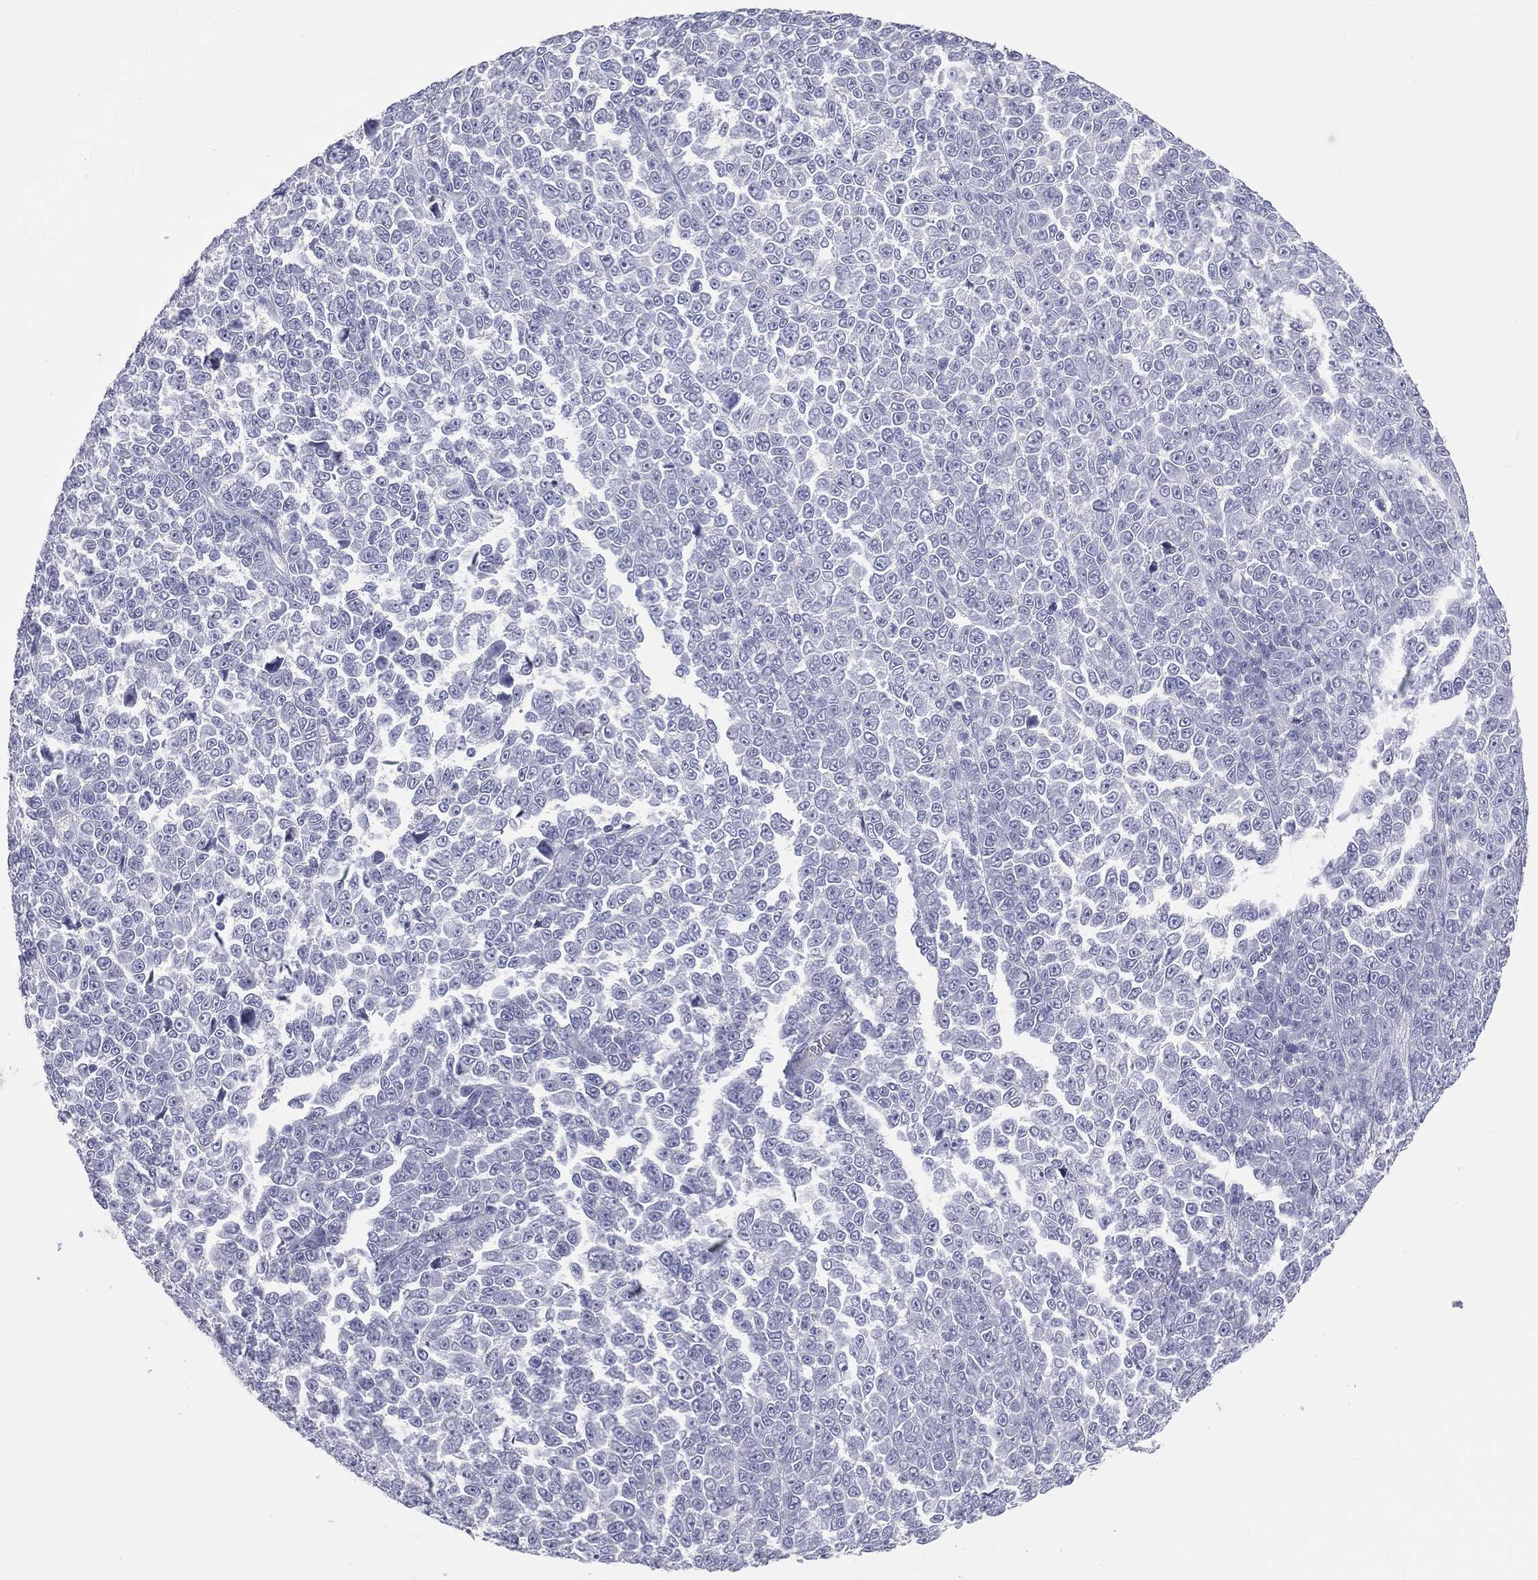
{"staining": {"intensity": "negative", "quantity": "none", "location": "none"}, "tissue": "melanoma", "cell_type": "Tumor cells", "image_type": "cancer", "snomed": [{"axis": "morphology", "description": "Malignant melanoma, NOS"}, {"axis": "topography", "description": "Skin"}], "caption": "The image exhibits no significant staining in tumor cells of melanoma.", "gene": "MLN", "patient": {"sex": "female", "age": 95}}